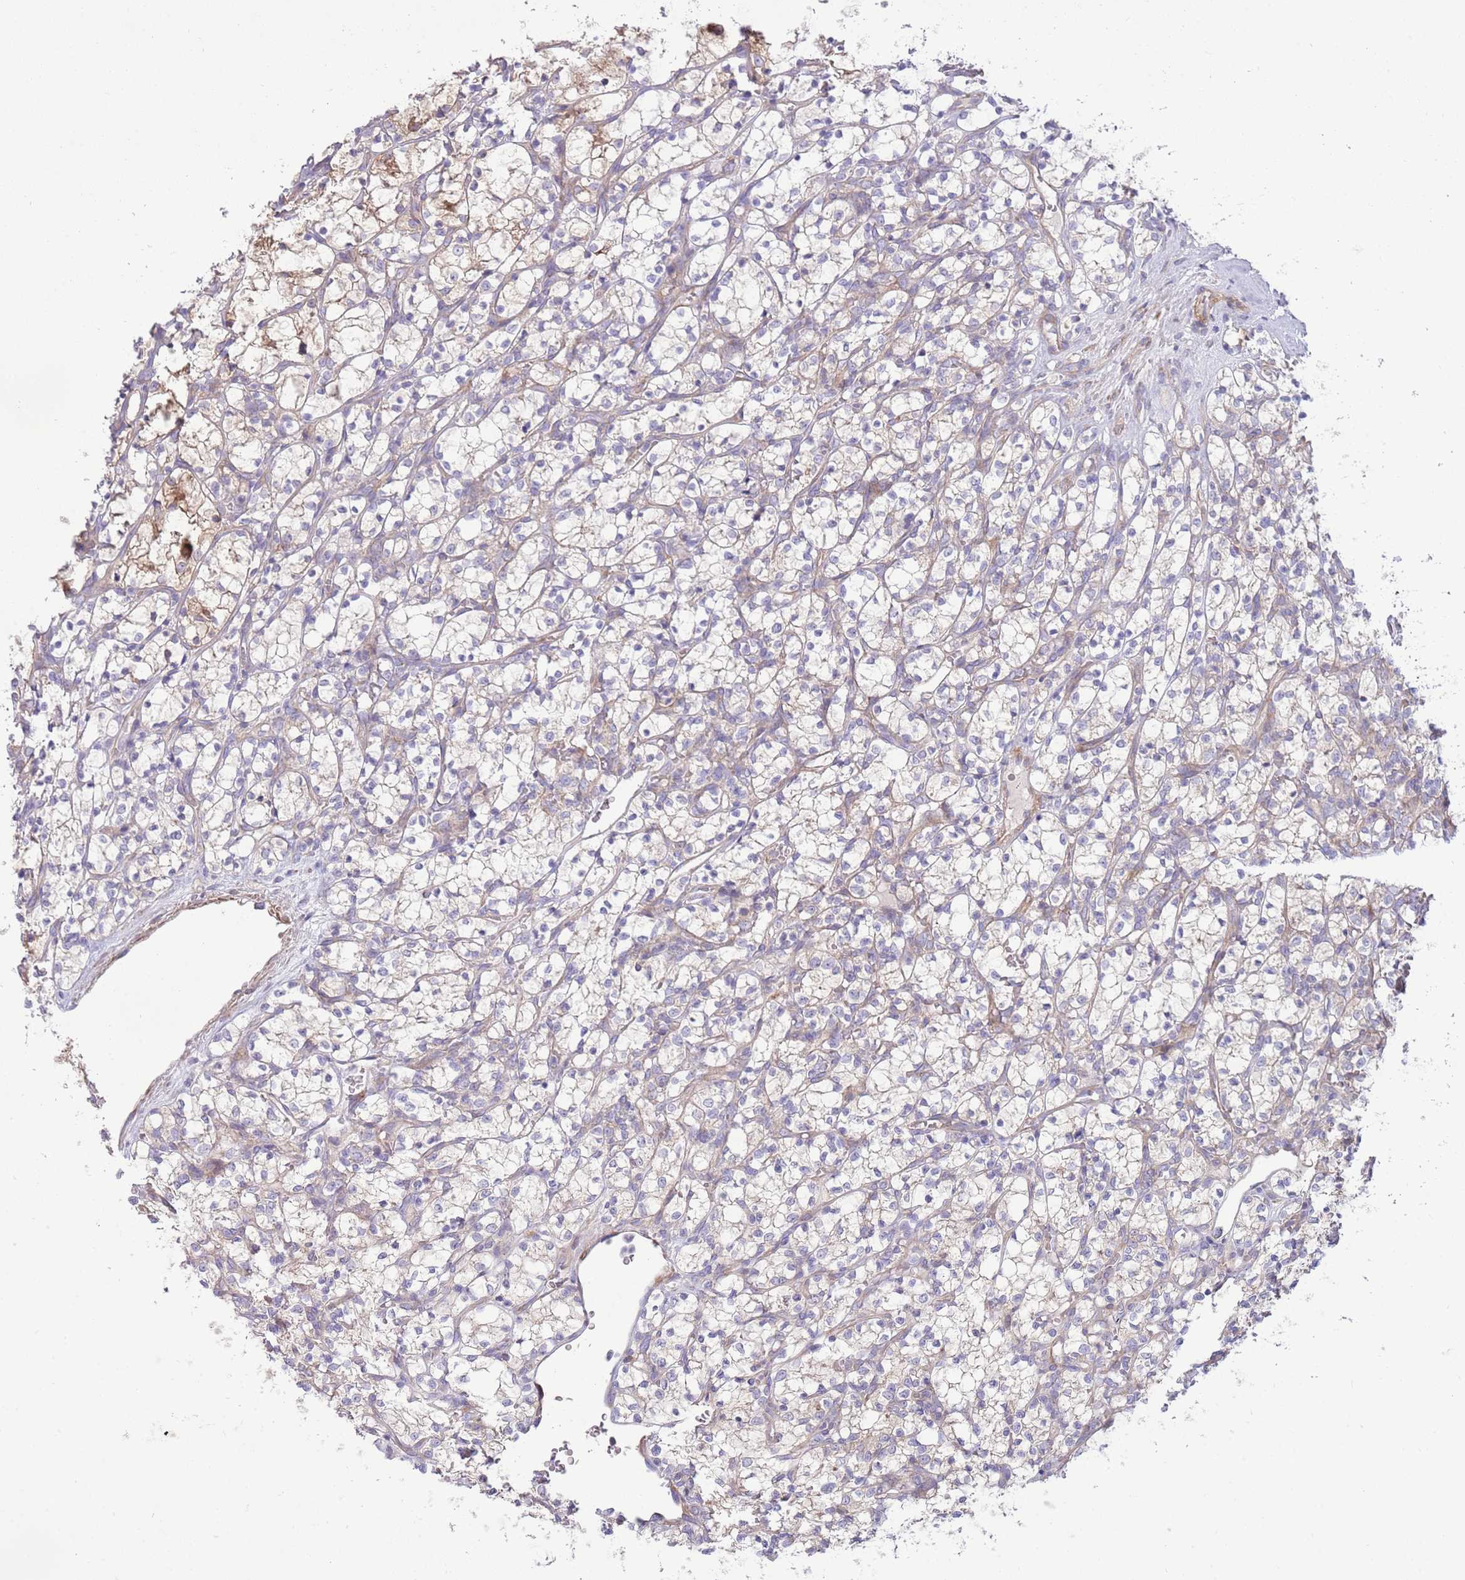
{"staining": {"intensity": "negative", "quantity": "none", "location": "none"}, "tissue": "renal cancer", "cell_type": "Tumor cells", "image_type": "cancer", "snomed": [{"axis": "morphology", "description": "Adenocarcinoma, NOS"}, {"axis": "topography", "description": "Kidney"}], "caption": "Tumor cells are negative for protein expression in human adenocarcinoma (renal).", "gene": "TOMM5", "patient": {"sex": "female", "age": 69}}